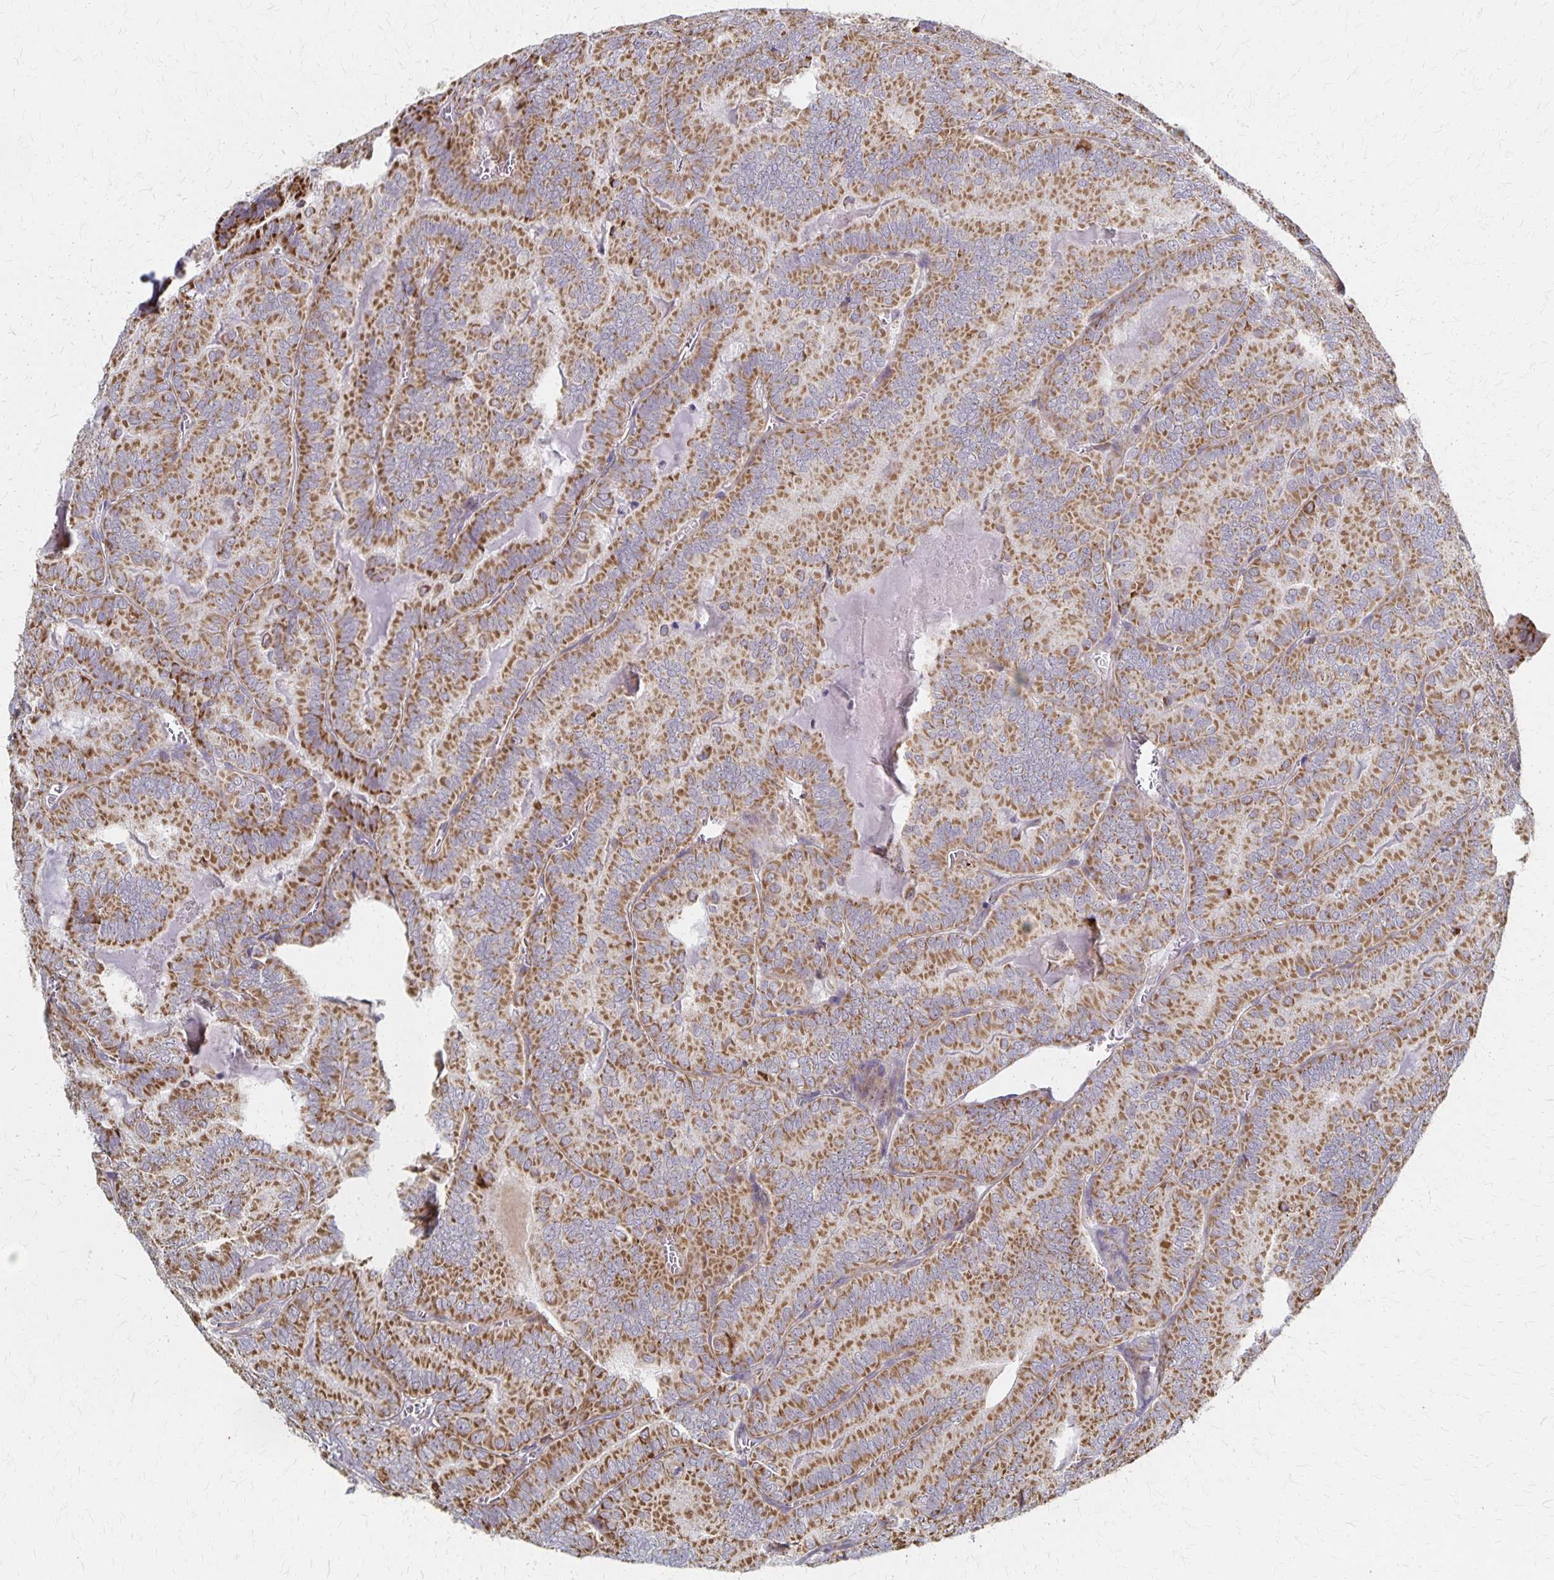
{"staining": {"intensity": "moderate", "quantity": ">75%", "location": "cytoplasmic/membranous"}, "tissue": "thyroid cancer", "cell_type": "Tumor cells", "image_type": "cancer", "snomed": [{"axis": "morphology", "description": "Papillary adenocarcinoma, NOS"}, {"axis": "topography", "description": "Thyroid gland"}], "caption": "This photomicrograph displays immunohistochemistry (IHC) staining of human thyroid papillary adenocarcinoma, with medium moderate cytoplasmic/membranous expression in approximately >75% of tumor cells.", "gene": "DYRK4", "patient": {"sex": "female", "age": 75}}